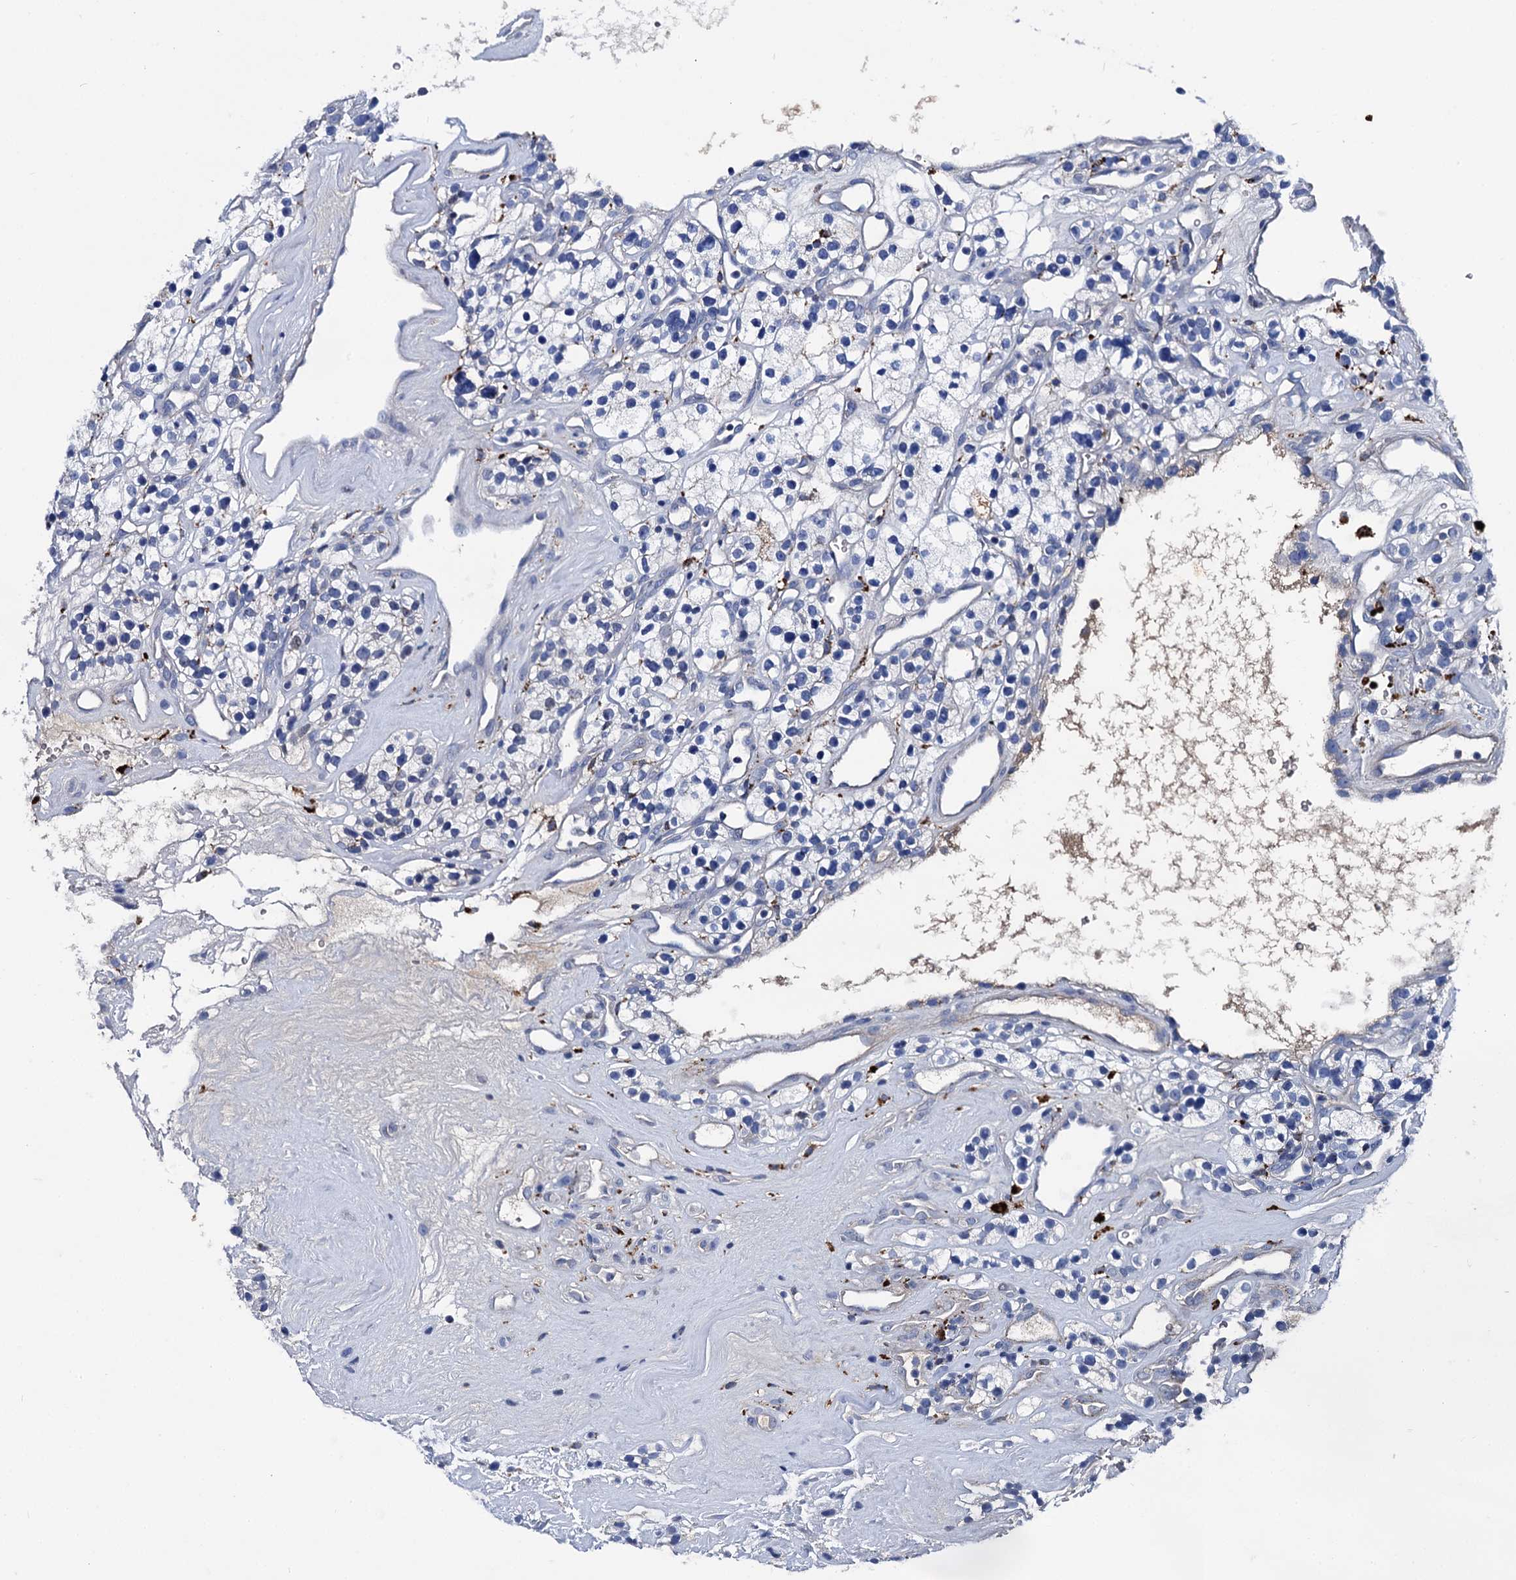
{"staining": {"intensity": "negative", "quantity": "none", "location": "none"}, "tissue": "renal cancer", "cell_type": "Tumor cells", "image_type": "cancer", "snomed": [{"axis": "morphology", "description": "Adenocarcinoma, NOS"}, {"axis": "topography", "description": "Kidney"}], "caption": "This is an immunohistochemistry photomicrograph of renal cancer. There is no staining in tumor cells.", "gene": "APOD", "patient": {"sex": "female", "age": 57}}